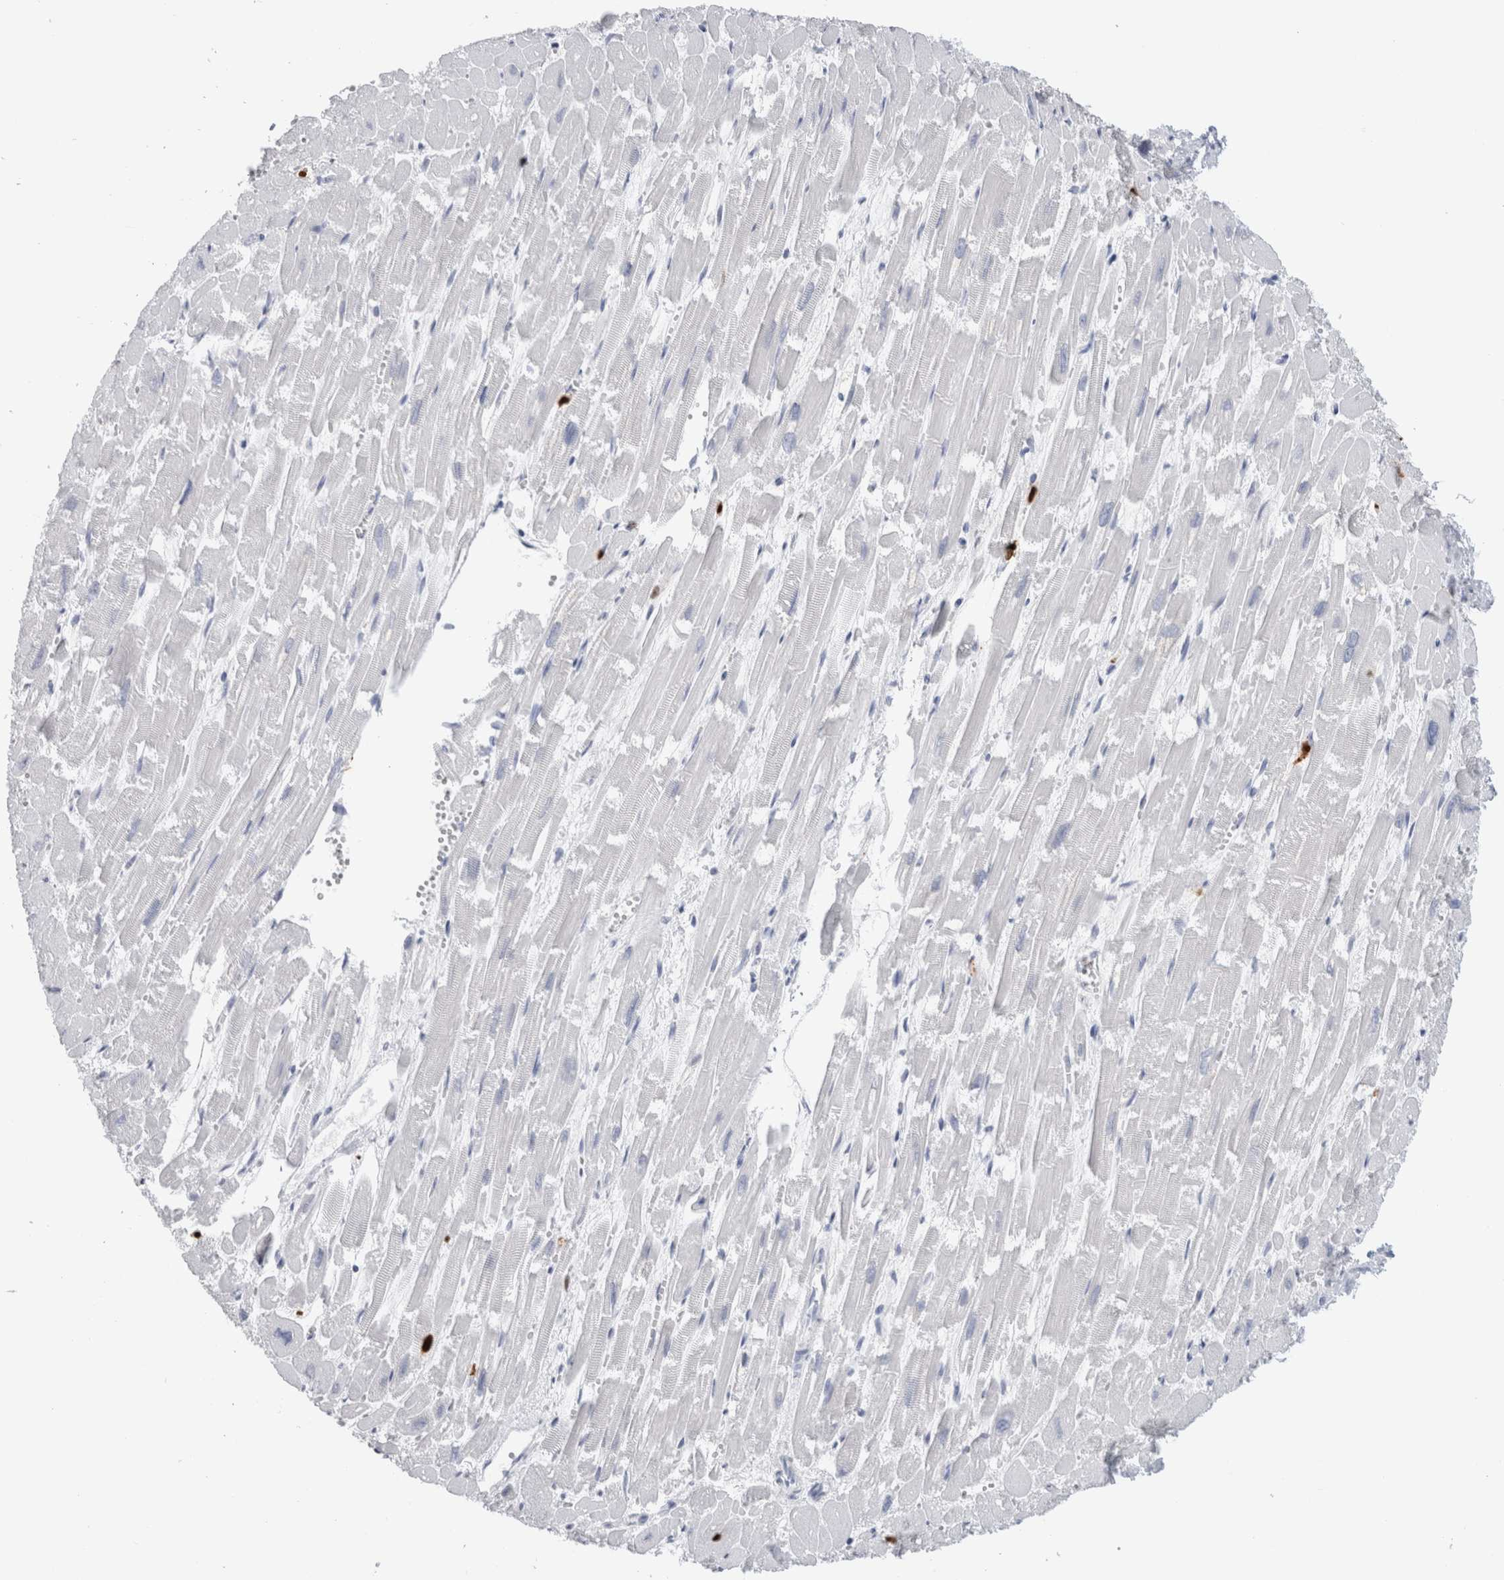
{"staining": {"intensity": "negative", "quantity": "none", "location": "none"}, "tissue": "heart muscle", "cell_type": "Cardiomyocytes", "image_type": "normal", "snomed": [{"axis": "morphology", "description": "Normal tissue, NOS"}, {"axis": "topography", "description": "Heart"}], "caption": "Immunohistochemistry histopathology image of benign human heart muscle stained for a protein (brown), which exhibits no positivity in cardiomyocytes.", "gene": "S100A8", "patient": {"sex": "male", "age": 54}}